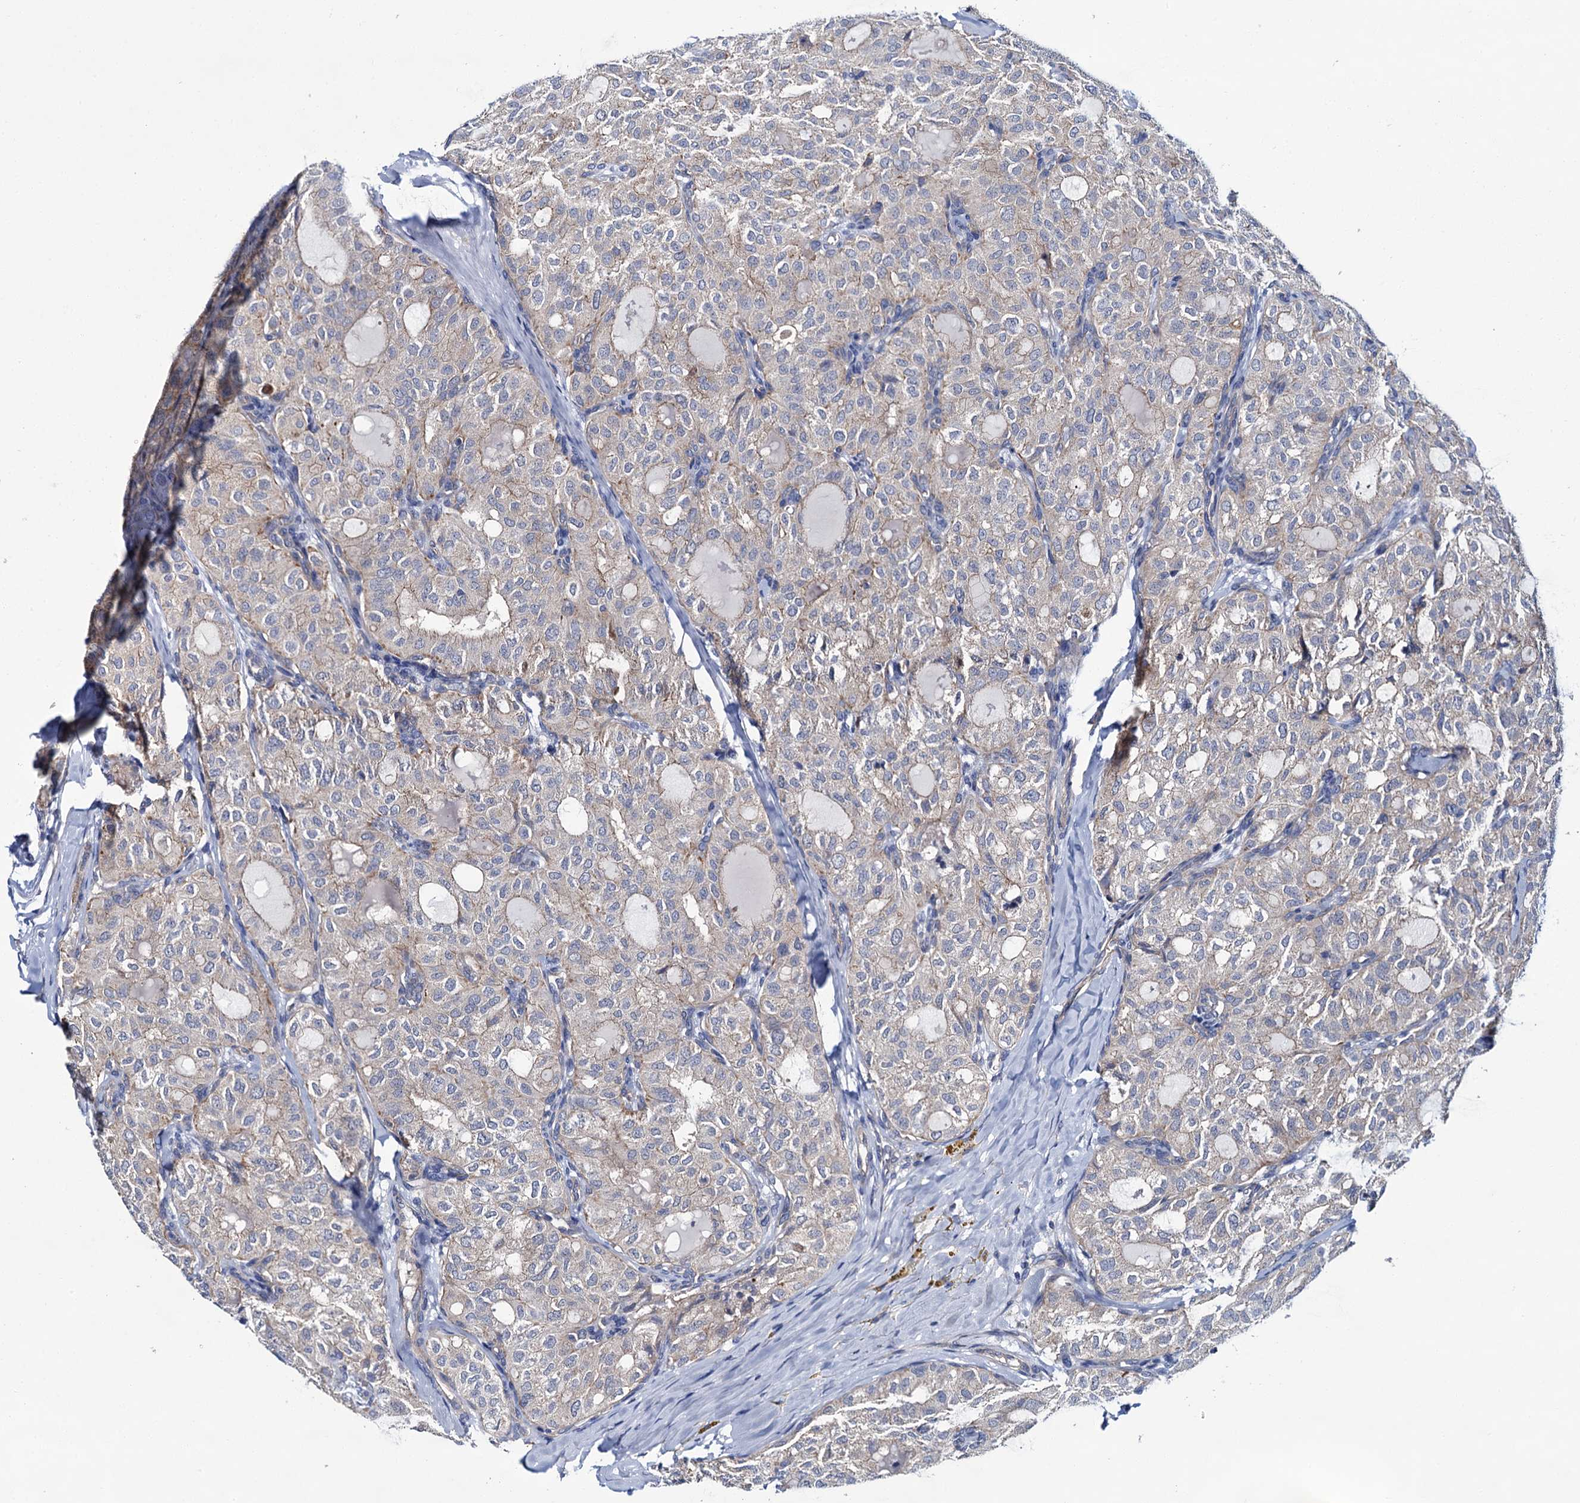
{"staining": {"intensity": "weak", "quantity": "25%-75%", "location": "cytoplasmic/membranous"}, "tissue": "thyroid cancer", "cell_type": "Tumor cells", "image_type": "cancer", "snomed": [{"axis": "morphology", "description": "Follicular adenoma carcinoma, NOS"}, {"axis": "topography", "description": "Thyroid gland"}], "caption": "Human thyroid cancer stained with a brown dye demonstrates weak cytoplasmic/membranous positive staining in about 25%-75% of tumor cells.", "gene": "CEP295", "patient": {"sex": "male", "age": 75}}